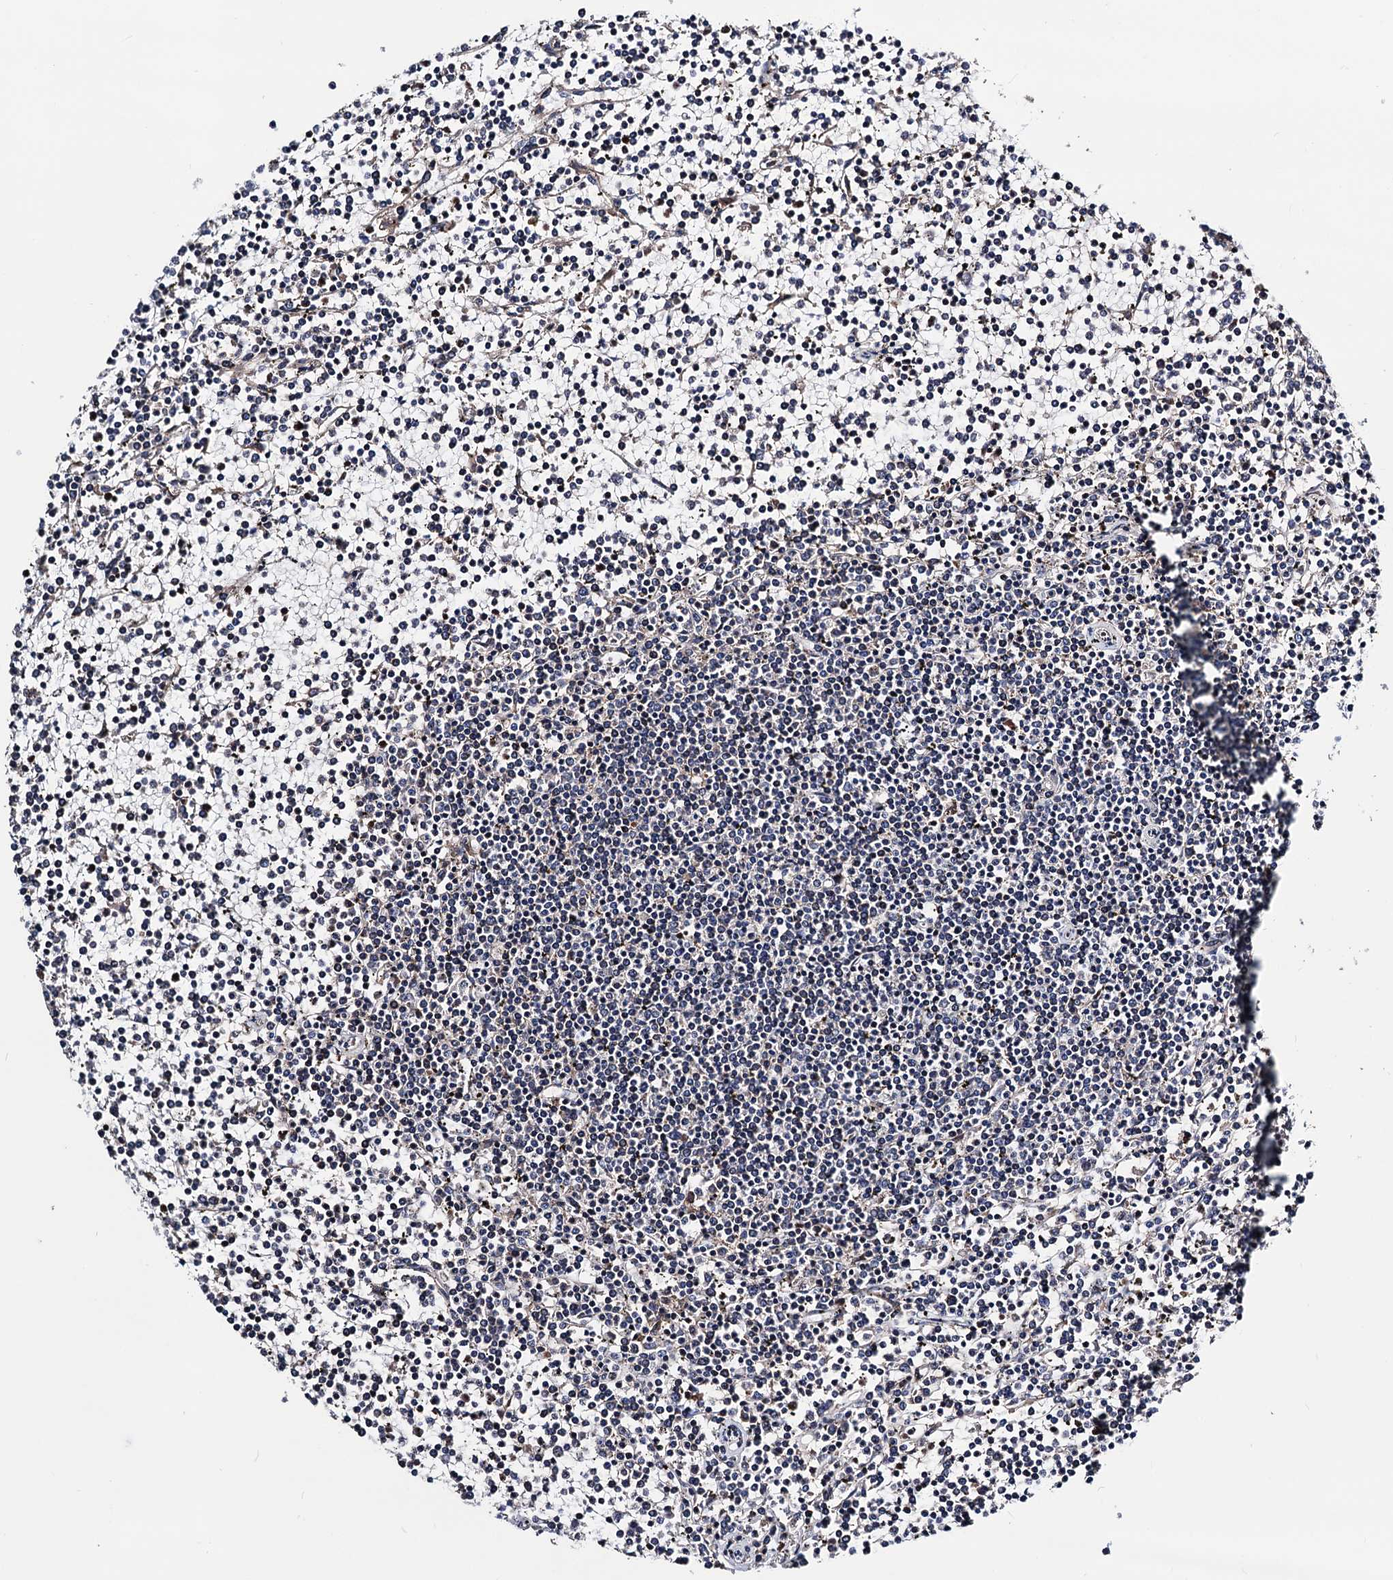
{"staining": {"intensity": "negative", "quantity": "none", "location": "none"}, "tissue": "lymphoma", "cell_type": "Tumor cells", "image_type": "cancer", "snomed": [{"axis": "morphology", "description": "Malignant lymphoma, non-Hodgkin's type, Low grade"}, {"axis": "topography", "description": "Spleen"}], "caption": "Immunohistochemical staining of human lymphoma displays no significant staining in tumor cells. (DAB IHC visualized using brightfield microscopy, high magnification).", "gene": "GCOM1", "patient": {"sex": "female", "age": 19}}